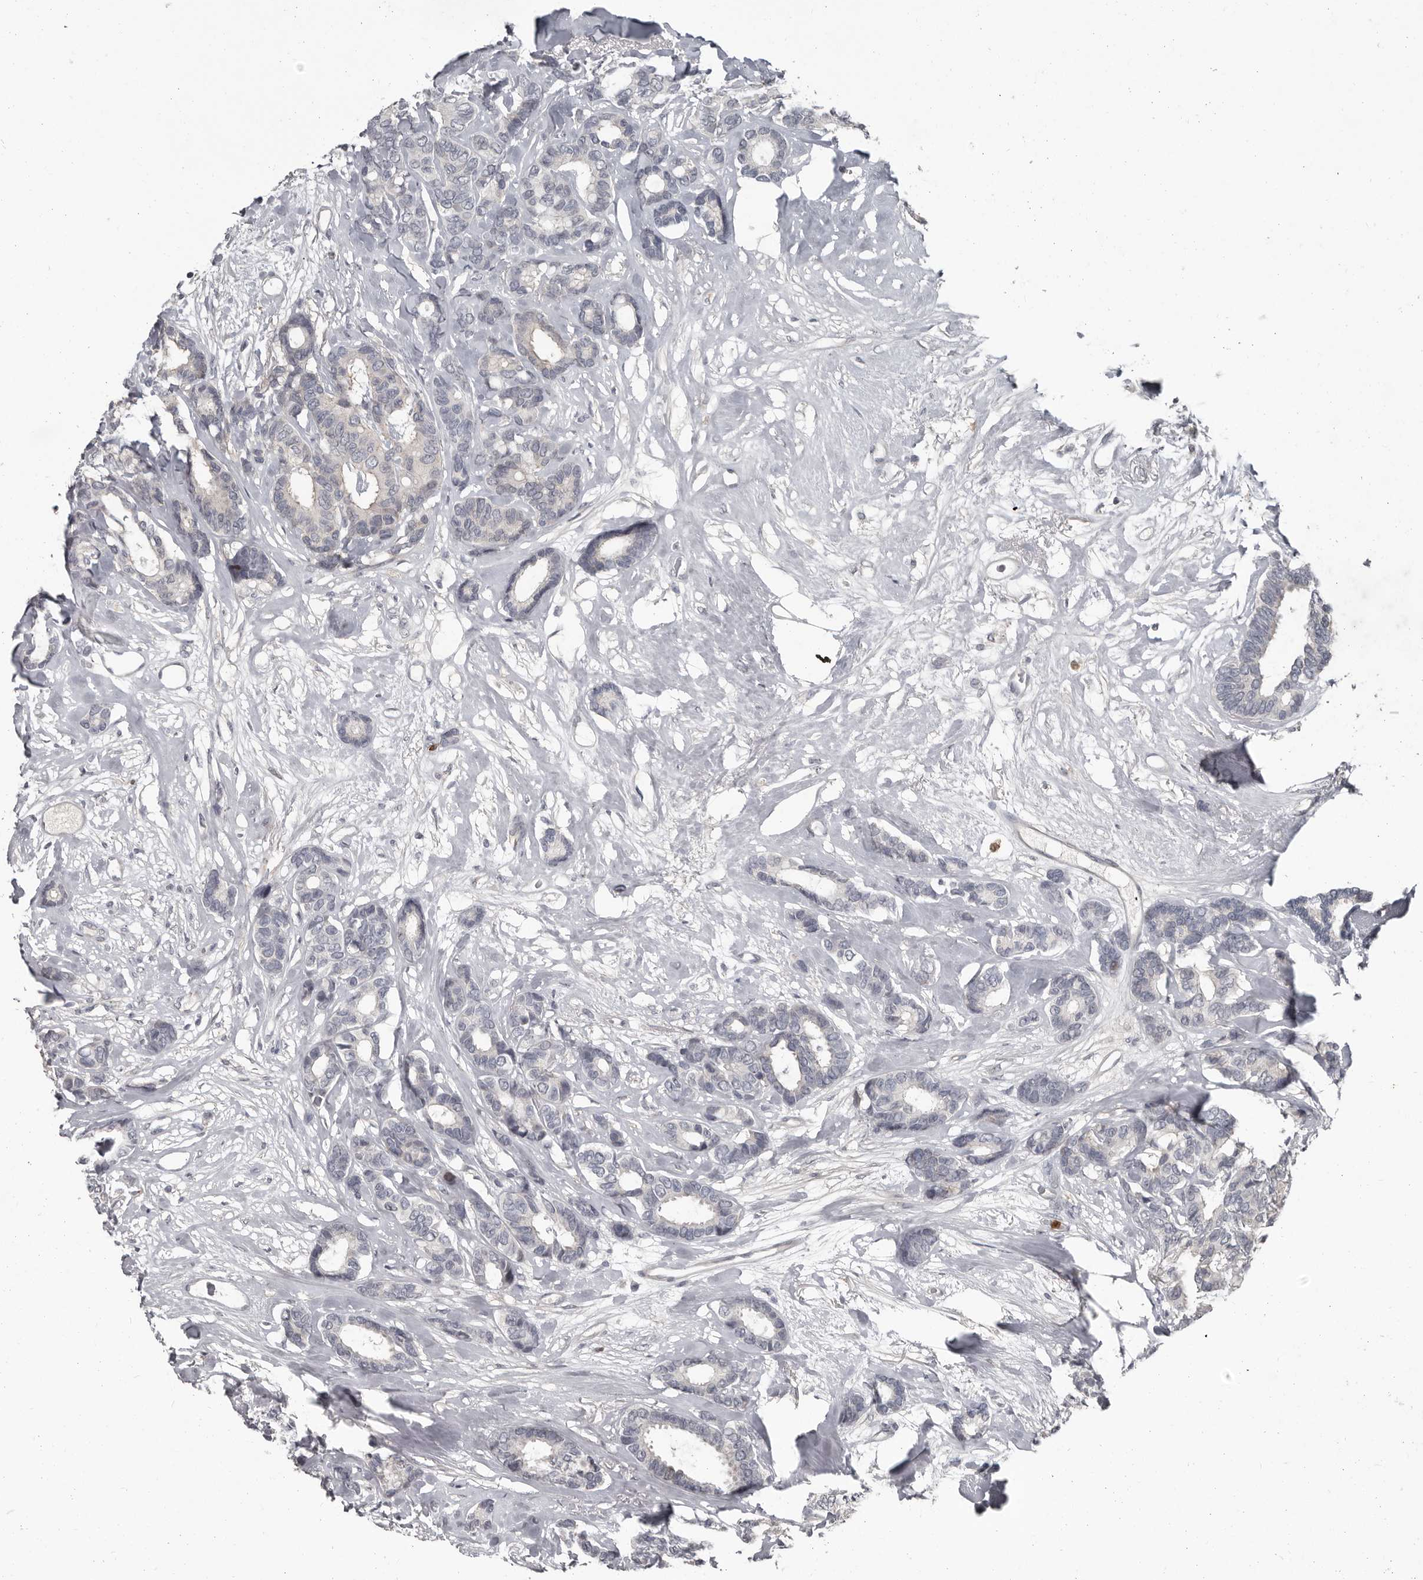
{"staining": {"intensity": "negative", "quantity": "none", "location": "none"}, "tissue": "breast cancer", "cell_type": "Tumor cells", "image_type": "cancer", "snomed": [{"axis": "morphology", "description": "Duct carcinoma"}, {"axis": "topography", "description": "Breast"}], "caption": "The micrograph demonstrates no significant expression in tumor cells of breast intraductal carcinoma.", "gene": "GPR157", "patient": {"sex": "female", "age": 87}}